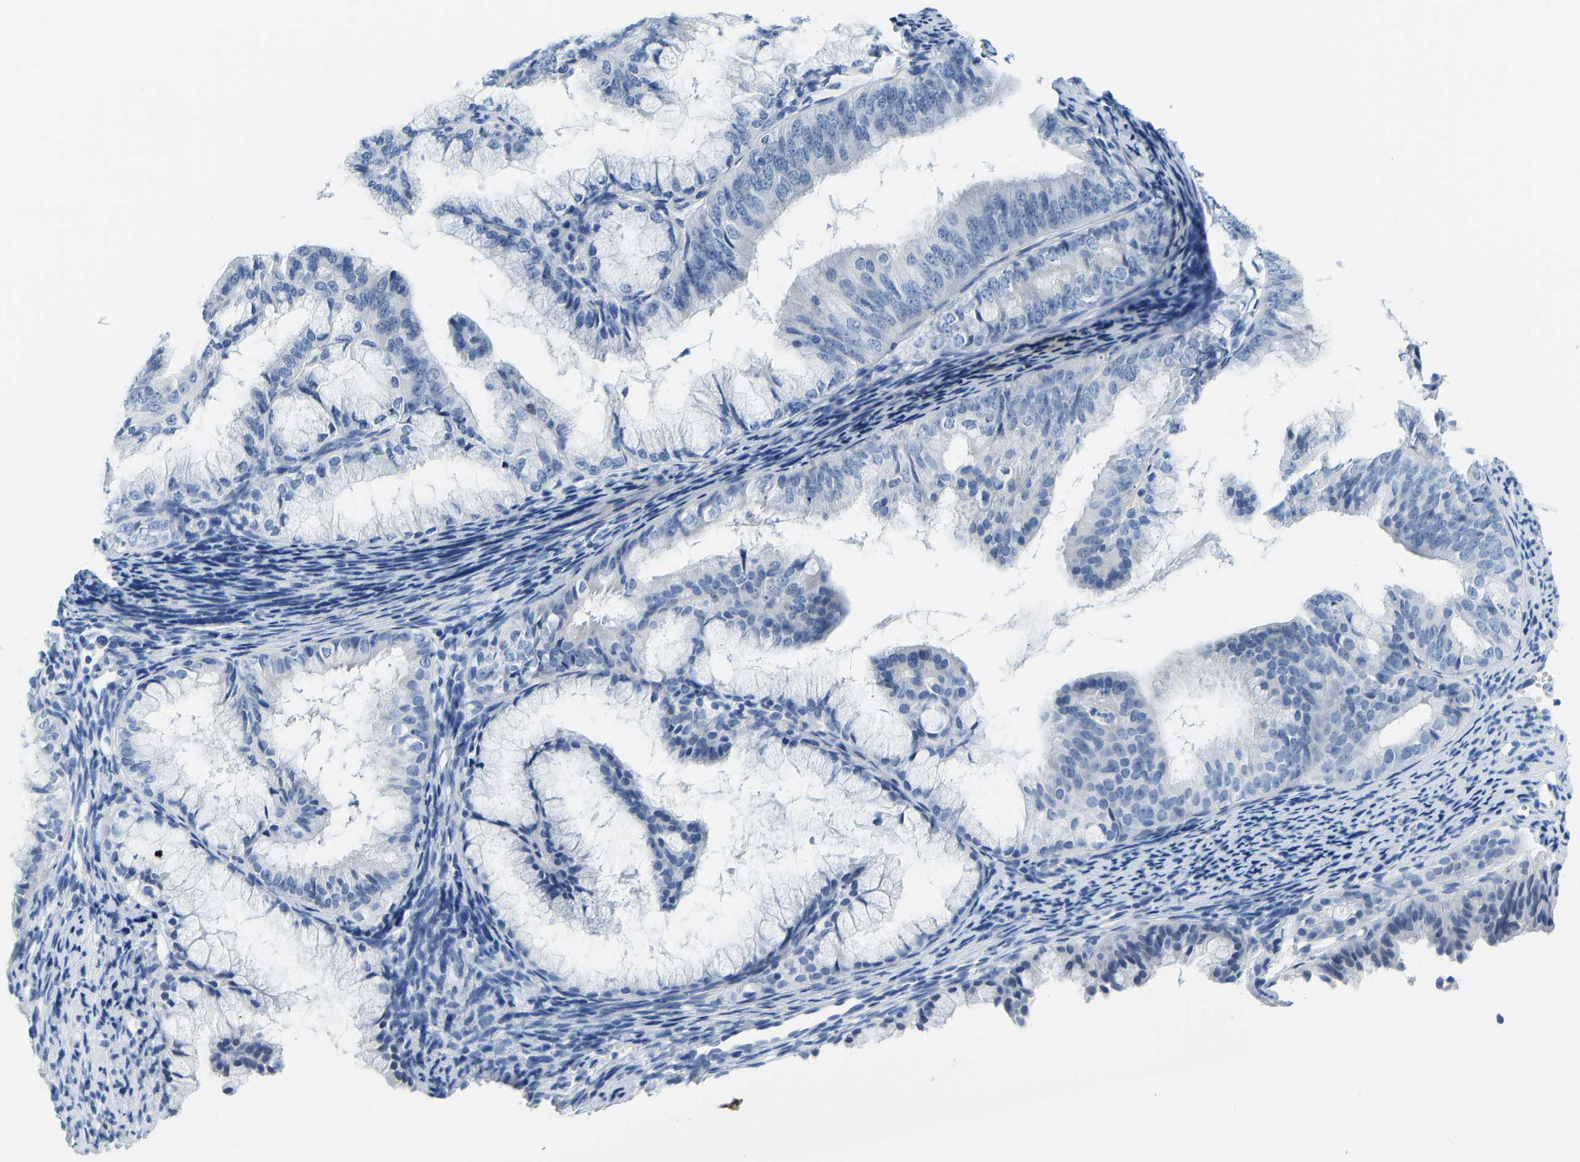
{"staining": {"intensity": "negative", "quantity": "none", "location": "none"}, "tissue": "endometrial cancer", "cell_type": "Tumor cells", "image_type": "cancer", "snomed": [{"axis": "morphology", "description": "Adenocarcinoma, NOS"}, {"axis": "topography", "description": "Endometrium"}], "caption": "The immunohistochemistry photomicrograph has no significant positivity in tumor cells of endometrial cancer tissue.", "gene": "SERPINB3", "patient": {"sex": "female", "age": 63}}